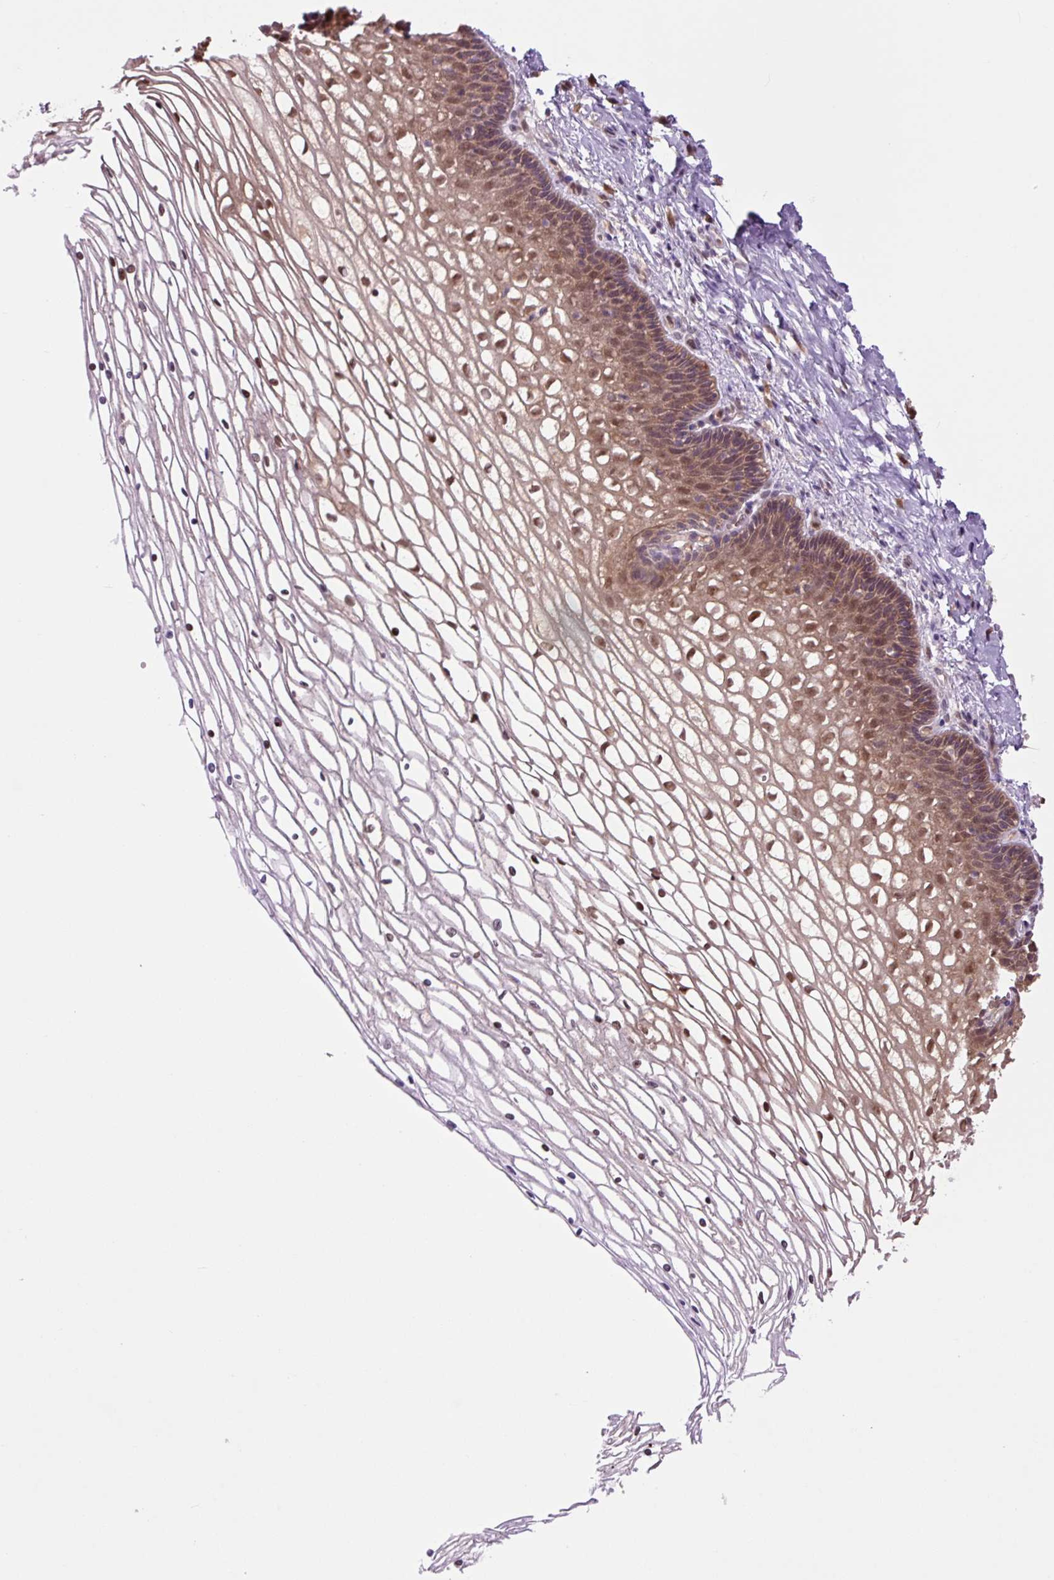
{"staining": {"intensity": "moderate", "quantity": "25%-75%", "location": "cytoplasmic/membranous"}, "tissue": "cervix", "cell_type": "Glandular cells", "image_type": "normal", "snomed": [{"axis": "morphology", "description": "Normal tissue, NOS"}, {"axis": "topography", "description": "Cervix"}], "caption": "This histopathology image demonstrates immunohistochemistry staining of normal human cervix, with medium moderate cytoplasmic/membranous positivity in approximately 25%-75% of glandular cells.", "gene": "TPT1", "patient": {"sex": "female", "age": 36}}